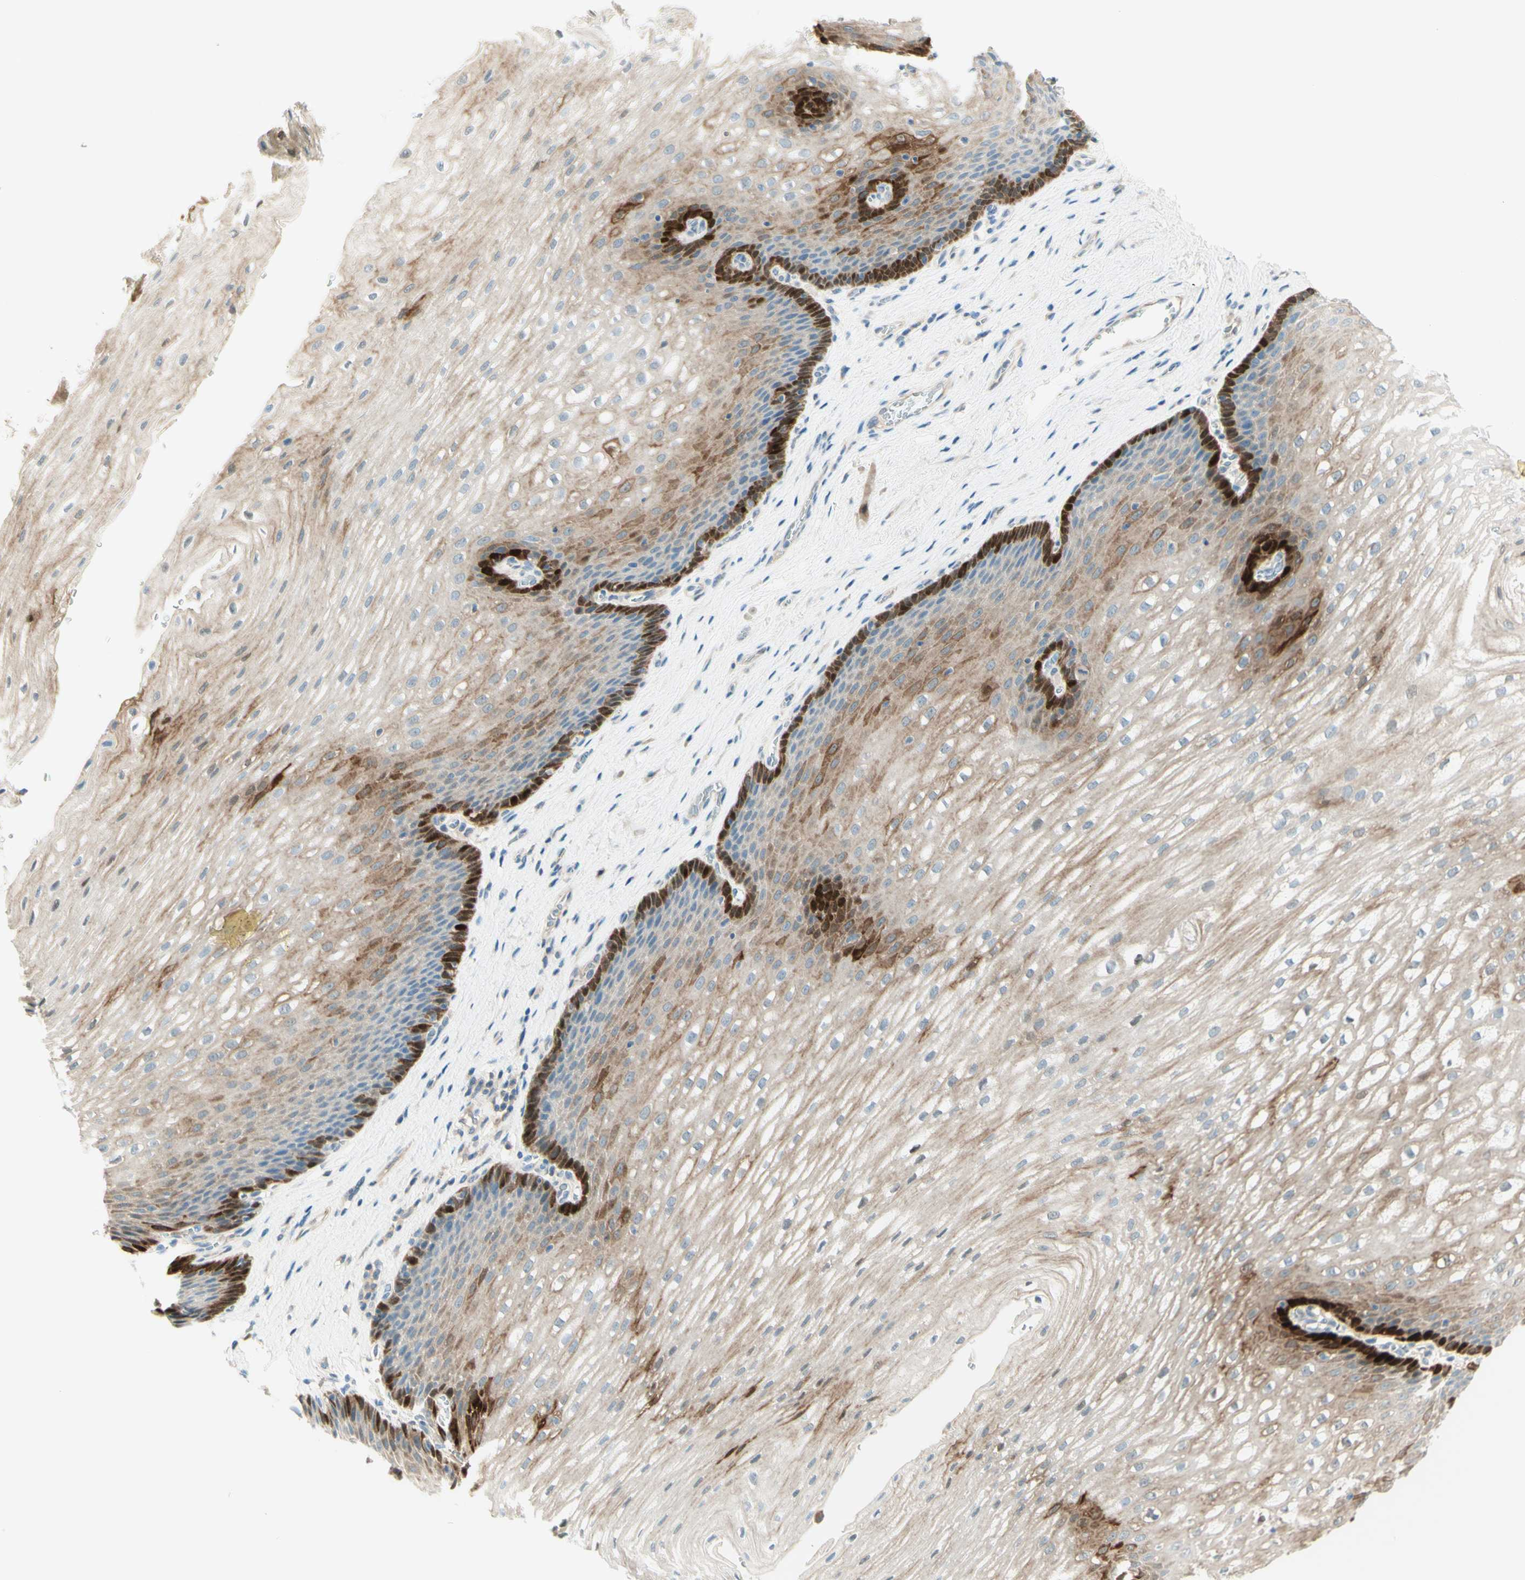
{"staining": {"intensity": "strong", "quantity": "25%-75%", "location": "cytoplasmic/membranous"}, "tissue": "esophagus", "cell_type": "Squamous epithelial cells", "image_type": "normal", "snomed": [{"axis": "morphology", "description": "Normal tissue, NOS"}, {"axis": "topography", "description": "Esophagus"}], "caption": "Normal esophagus demonstrates strong cytoplasmic/membranous expression in approximately 25%-75% of squamous epithelial cells, visualized by immunohistochemistry. Immunohistochemistry stains the protein in brown and the nuclei are stained blue.", "gene": "PROM1", "patient": {"sex": "male", "age": 48}}